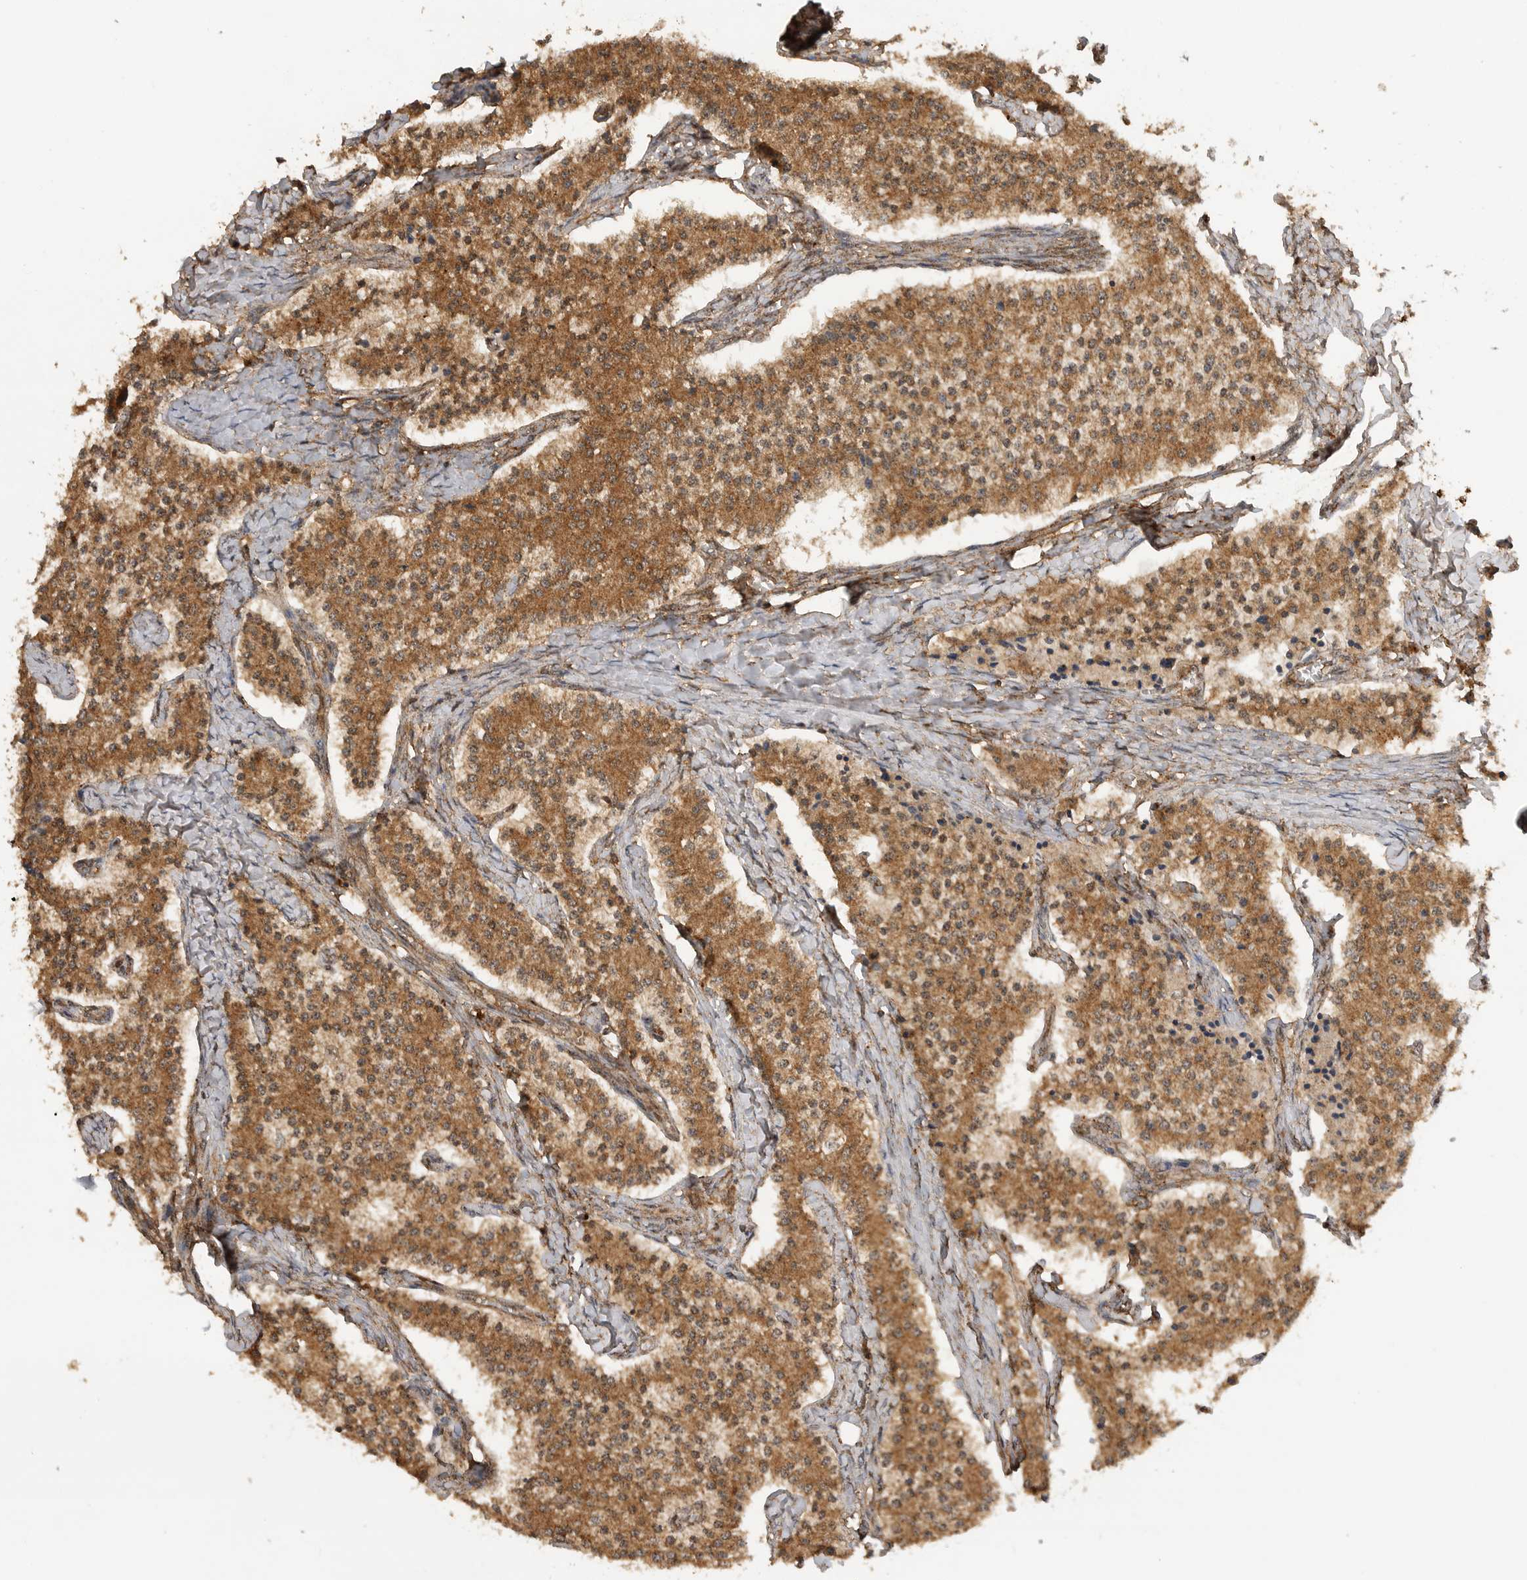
{"staining": {"intensity": "moderate", "quantity": ">75%", "location": "cytoplasmic/membranous"}, "tissue": "carcinoid", "cell_type": "Tumor cells", "image_type": "cancer", "snomed": [{"axis": "morphology", "description": "Carcinoid, malignant, NOS"}, {"axis": "topography", "description": "Colon"}], "caption": "Brown immunohistochemical staining in carcinoid shows moderate cytoplasmic/membranous positivity in approximately >75% of tumor cells.", "gene": "ICOSLG", "patient": {"sex": "female", "age": 52}}